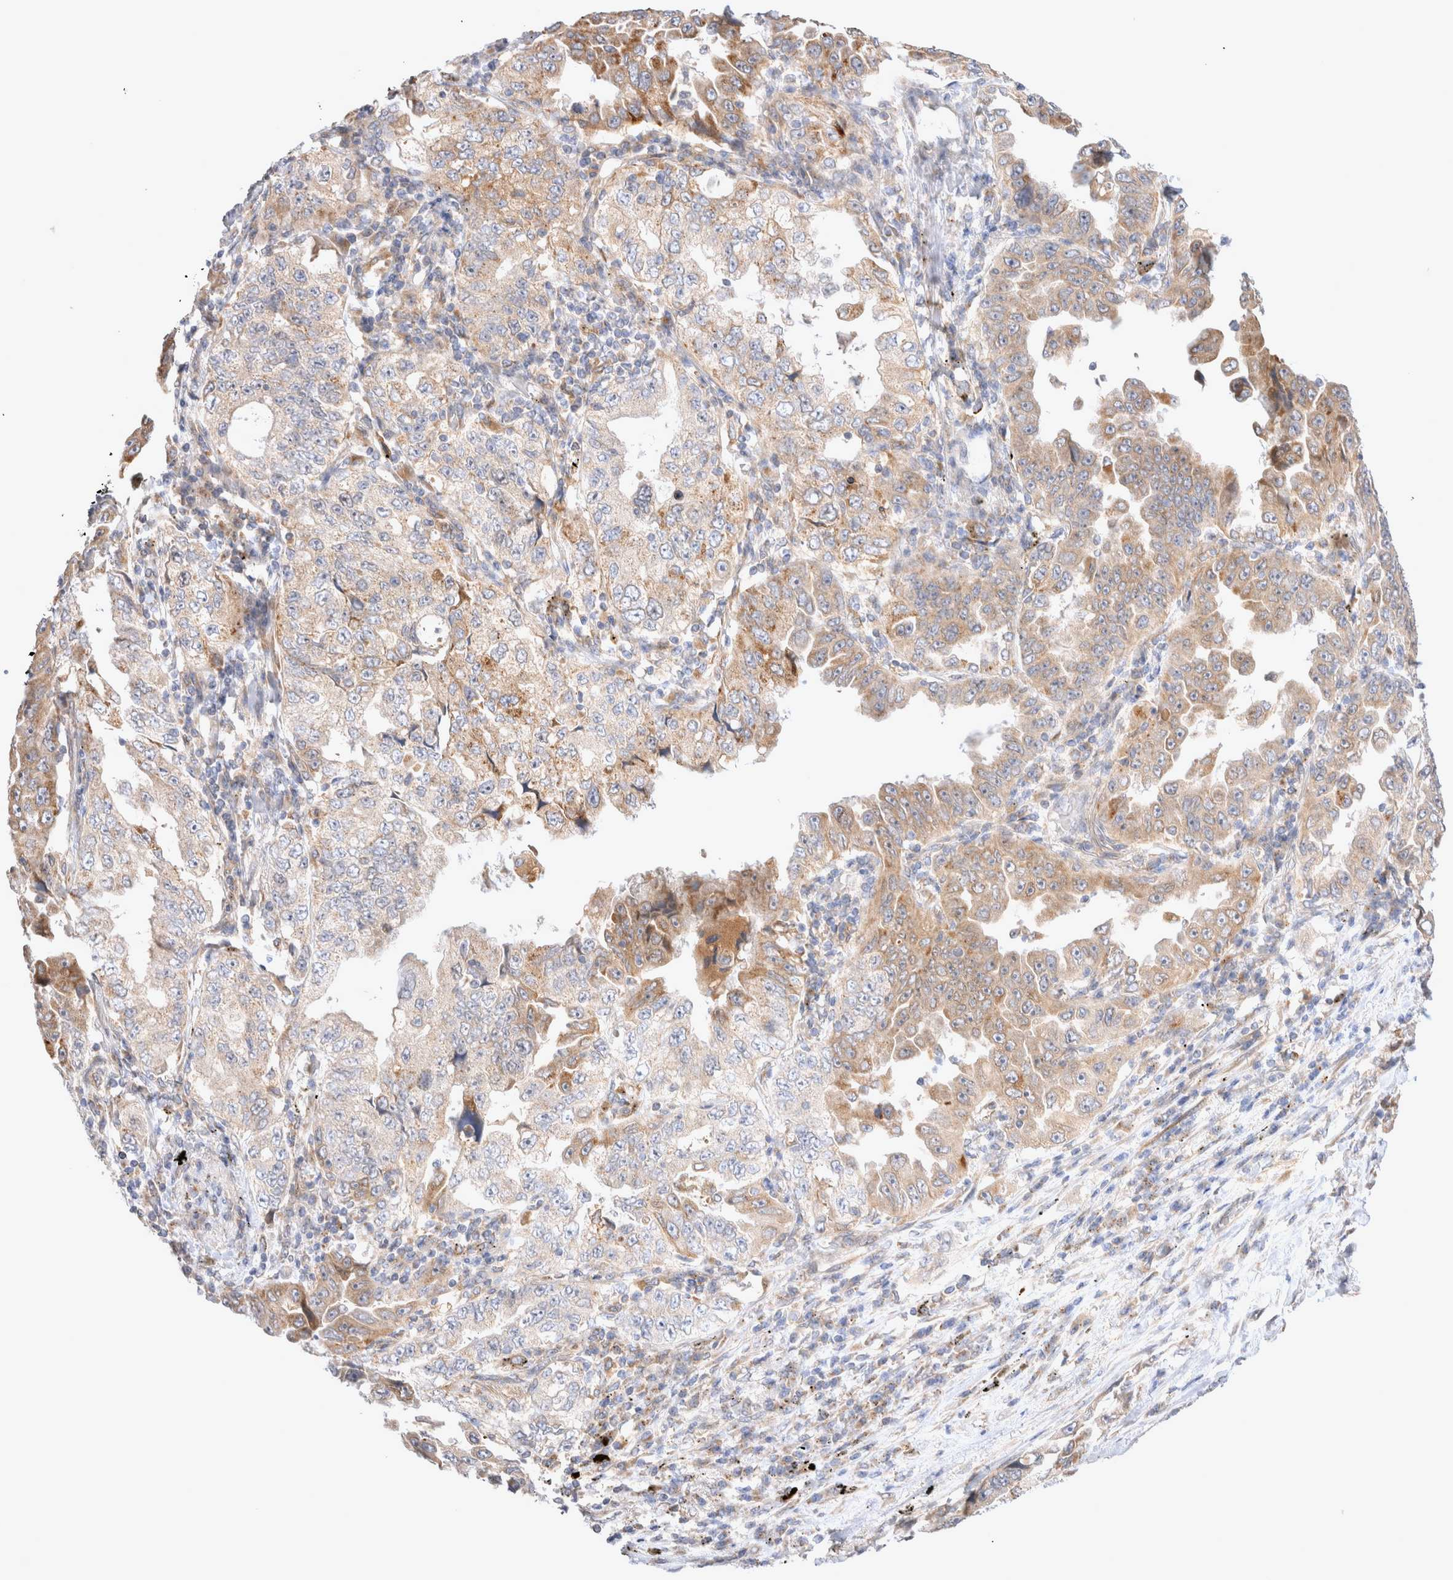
{"staining": {"intensity": "moderate", "quantity": "25%-75%", "location": "cytoplasmic/membranous"}, "tissue": "lung cancer", "cell_type": "Tumor cells", "image_type": "cancer", "snomed": [{"axis": "morphology", "description": "Adenocarcinoma, NOS"}, {"axis": "topography", "description": "Lung"}], "caption": "This is an image of immunohistochemistry (IHC) staining of adenocarcinoma (lung), which shows moderate expression in the cytoplasmic/membranous of tumor cells.", "gene": "NPC1", "patient": {"sex": "female", "age": 51}}